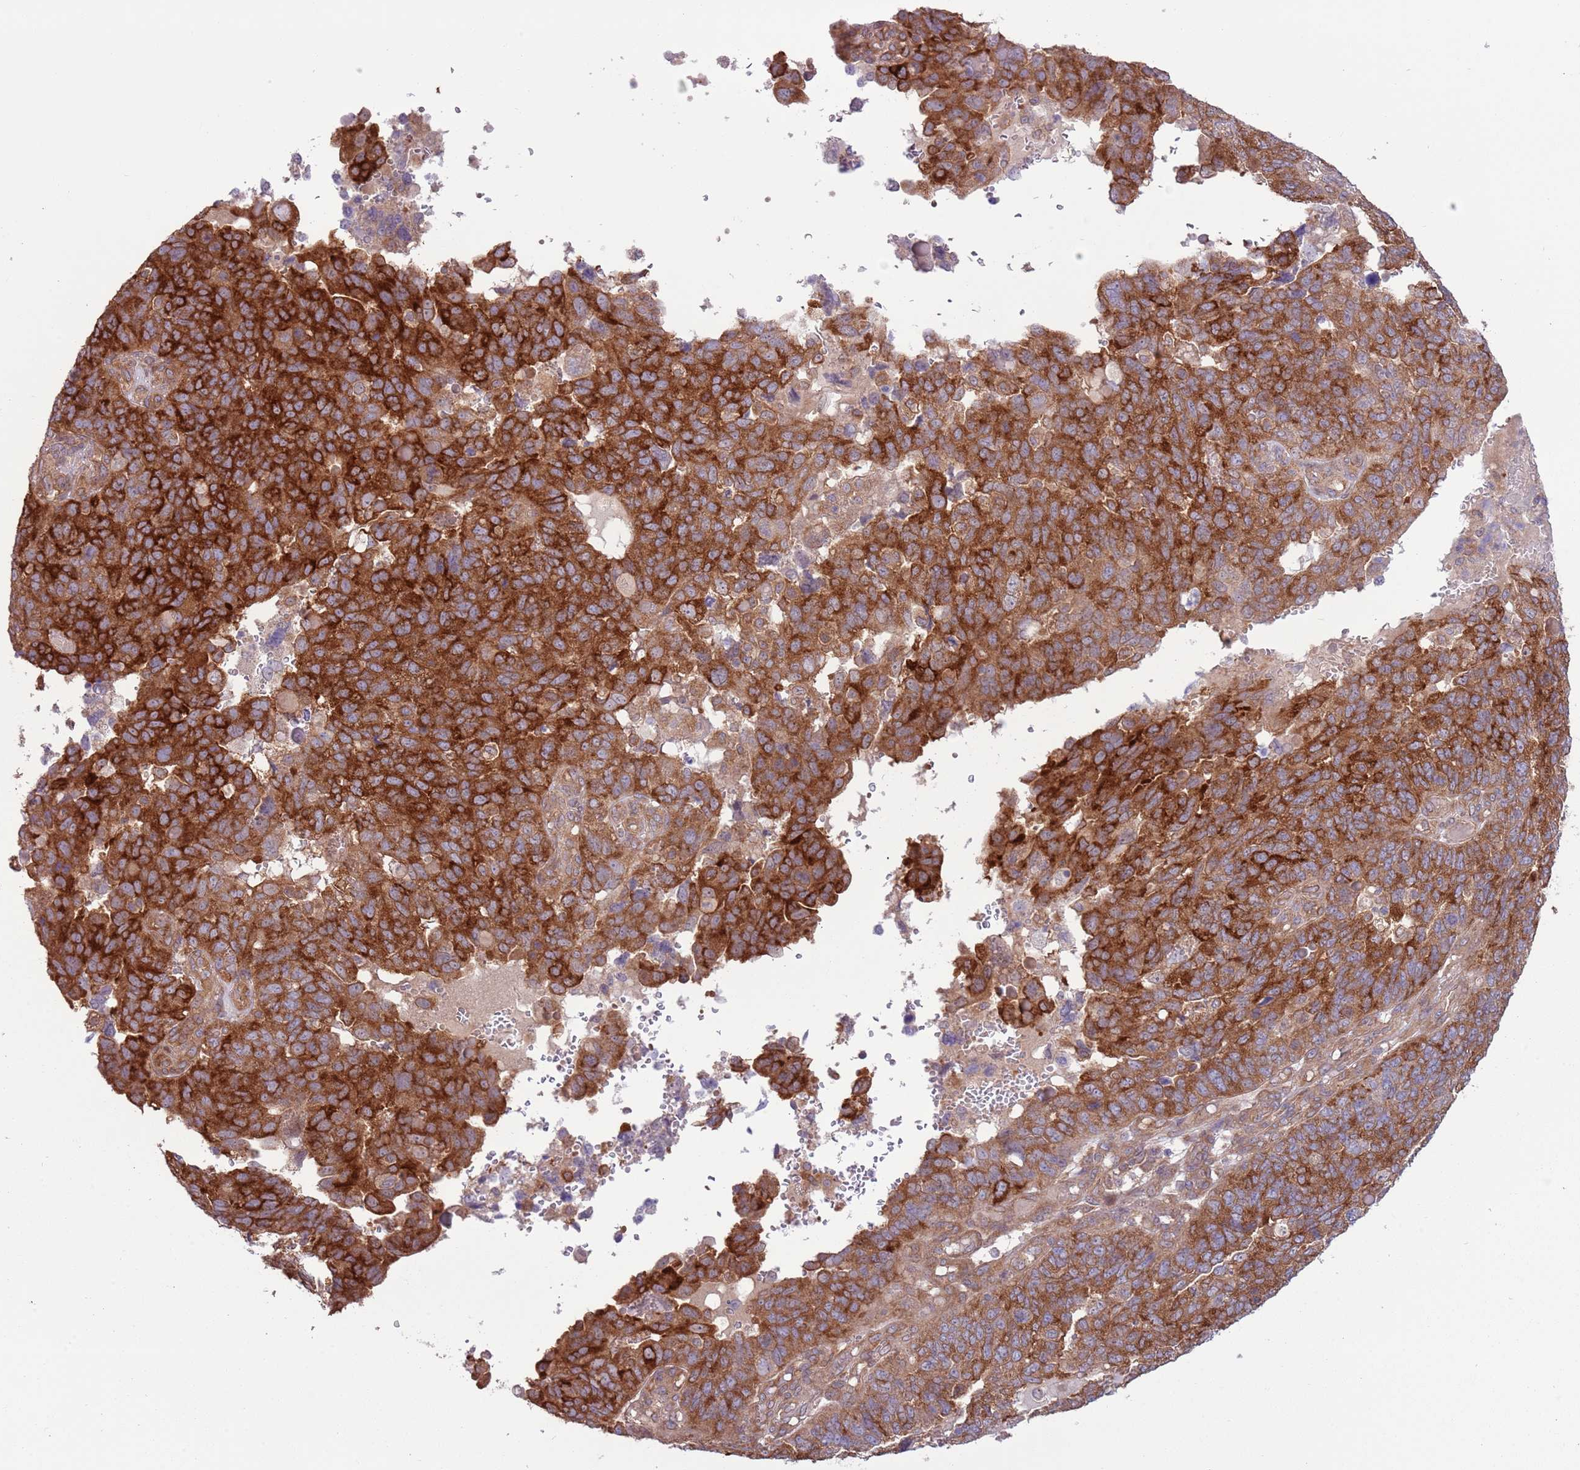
{"staining": {"intensity": "strong", "quantity": ">75%", "location": "cytoplasmic/membranous"}, "tissue": "endometrial cancer", "cell_type": "Tumor cells", "image_type": "cancer", "snomed": [{"axis": "morphology", "description": "Adenocarcinoma, NOS"}, {"axis": "topography", "description": "Endometrium"}], "caption": "An IHC photomicrograph of tumor tissue is shown. Protein staining in brown highlights strong cytoplasmic/membranous positivity in endometrial cancer (adenocarcinoma) within tumor cells. Immunohistochemistry stains the protein in brown and the nuclei are stained blue.", "gene": "LPIN2", "patient": {"sex": "female", "age": 66}}